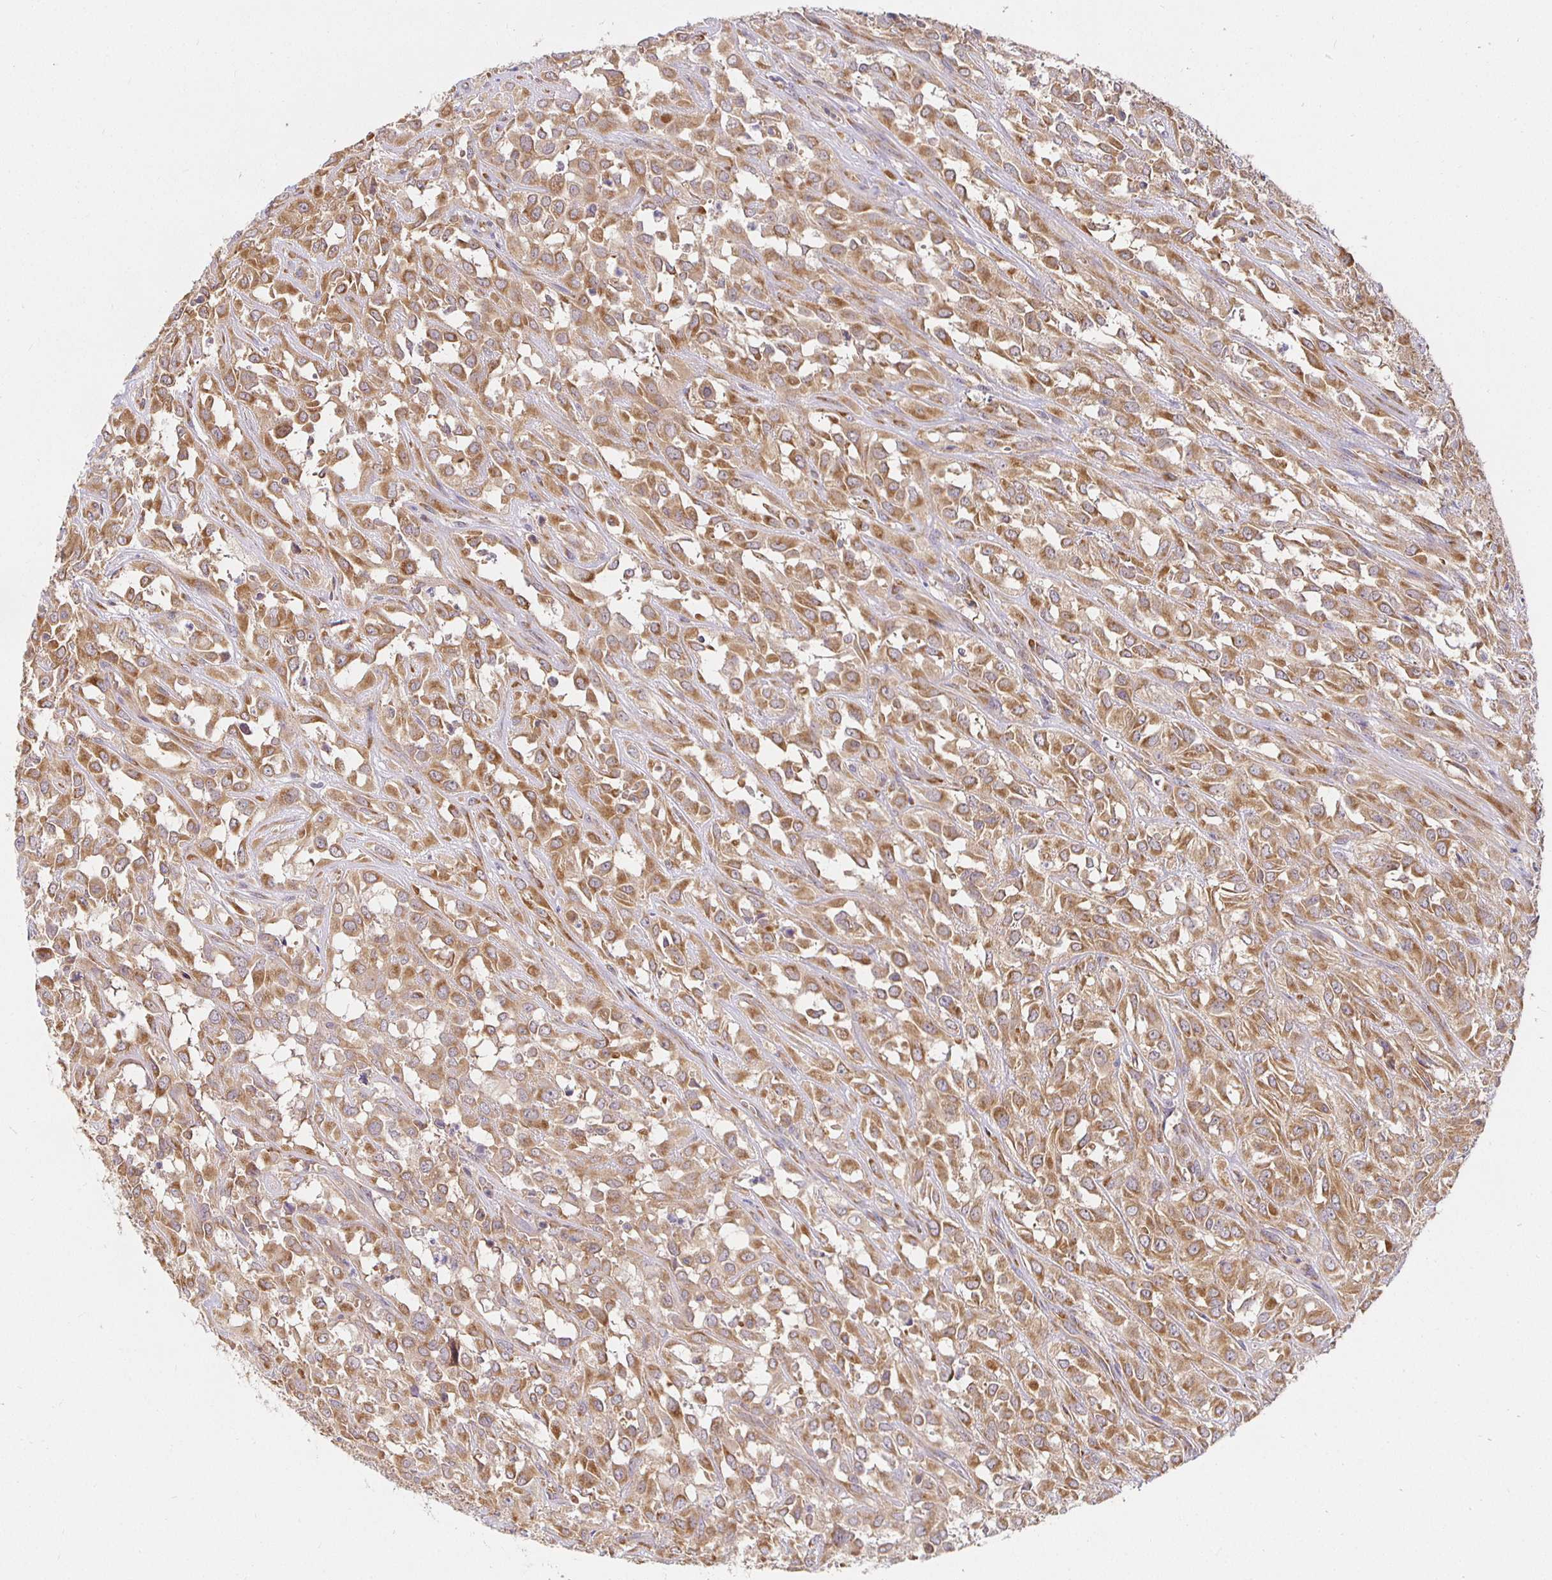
{"staining": {"intensity": "moderate", "quantity": ">75%", "location": "cytoplasmic/membranous"}, "tissue": "urothelial cancer", "cell_type": "Tumor cells", "image_type": "cancer", "snomed": [{"axis": "morphology", "description": "Urothelial carcinoma, High grade"}, {"axis": "topography", "description": "Urinary bladder"}], "caption": "This image demonstrates IHC staining of human urothelial carcinoma (high-grade), with medium moderate cytoplasmic/membranous staining in approximately >75% of tumor cells.", "gene": "IRAK1", "patient": {"sex": "male", "age": 67}}